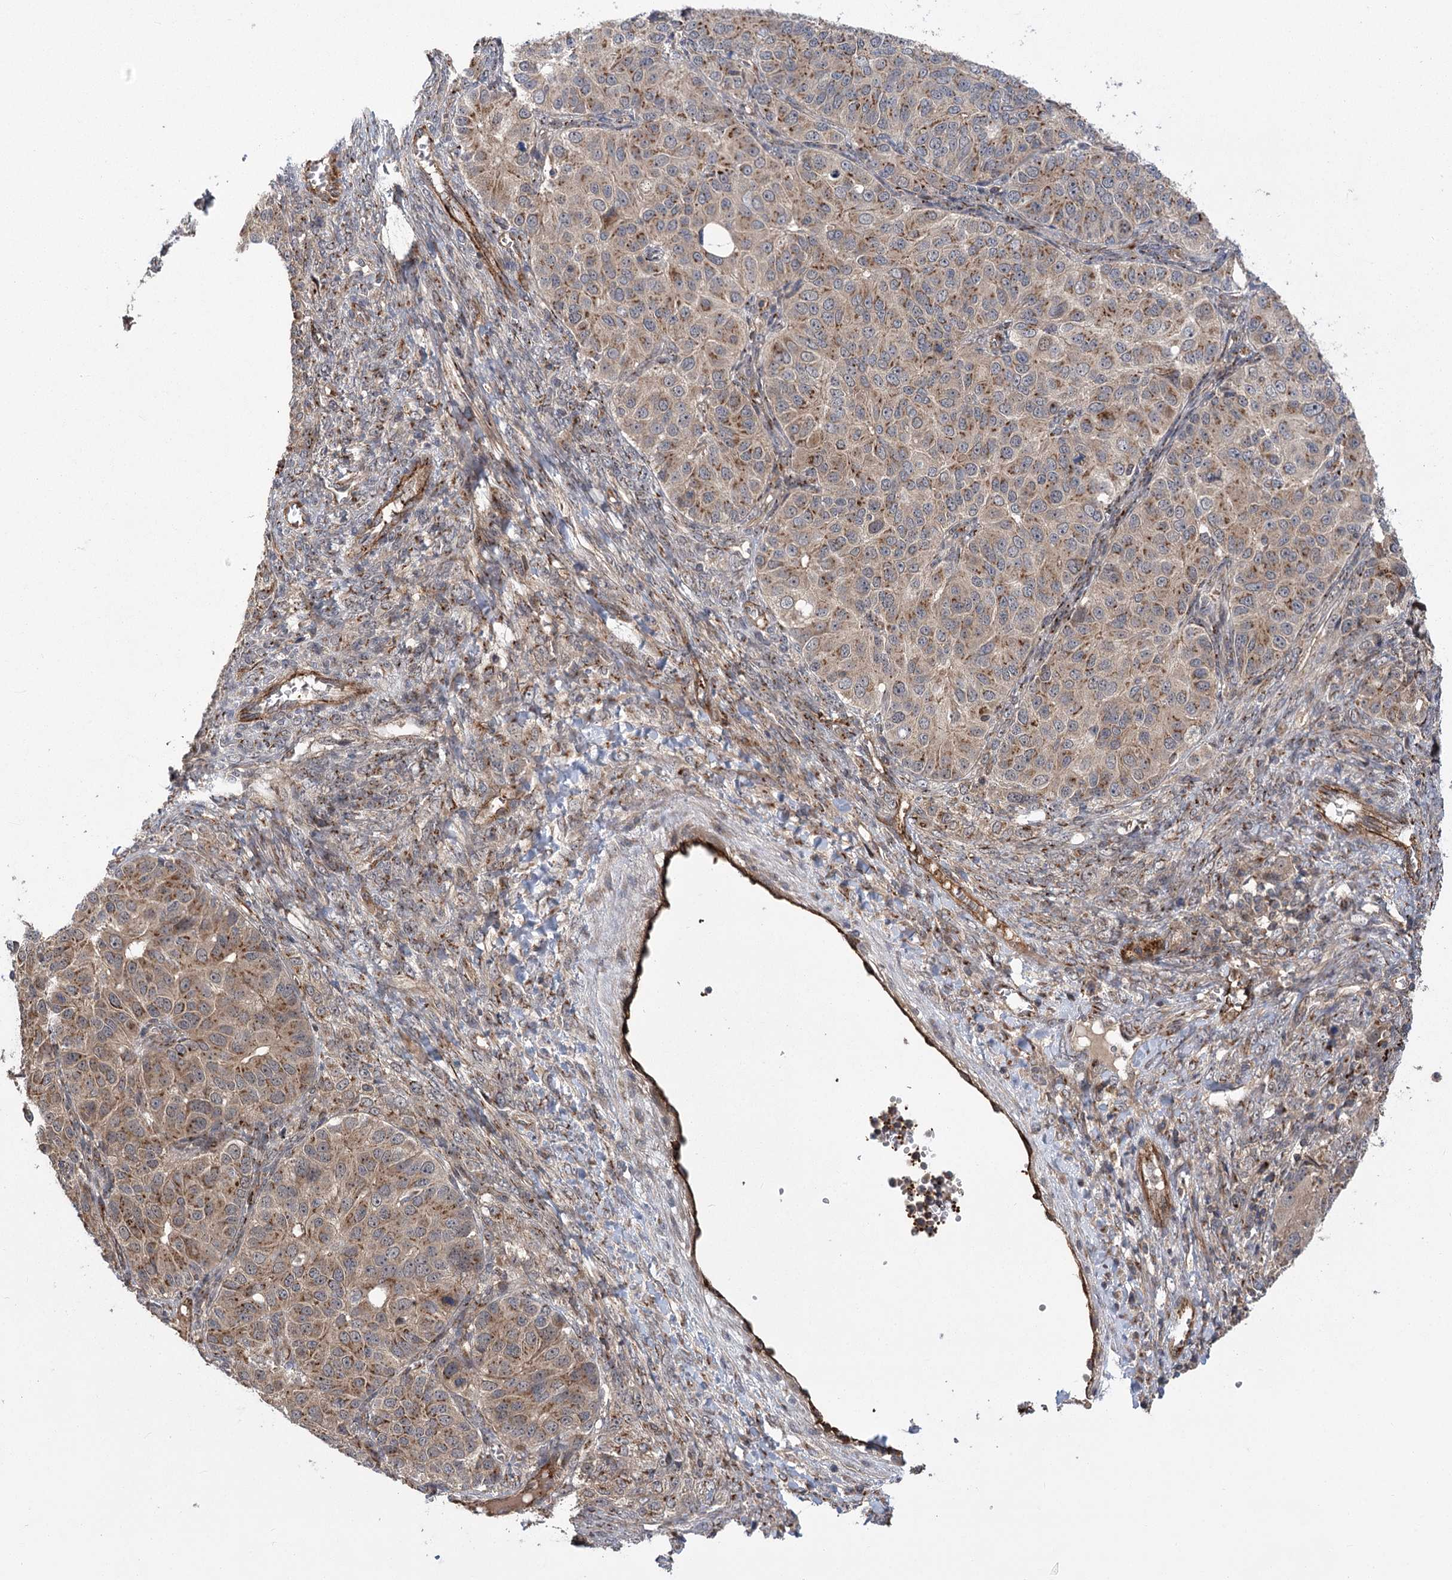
{"staining": {"intensity": "moderate", "quantity": "25%-75%", "location": "cytoplasmic/membranous"}, "tissue": "ovarian cancer", "cell_type": "Tumor cells", "image_type": "cancer", "snomed": [{"axis": "morphology", "description": "Carcinoma, endometroid"}, {"axis": "topography", "description": "Ovary"}], "caption": "Immunohistochemical staining of human ovarian endometroid carcinoma reveals medium levels of moderate cytoplasmic/membranous protein expression in approximately 25%-75% of tumor cells.", "gene": "CARD19", "patient": {"sex": "female", "age": 51}}